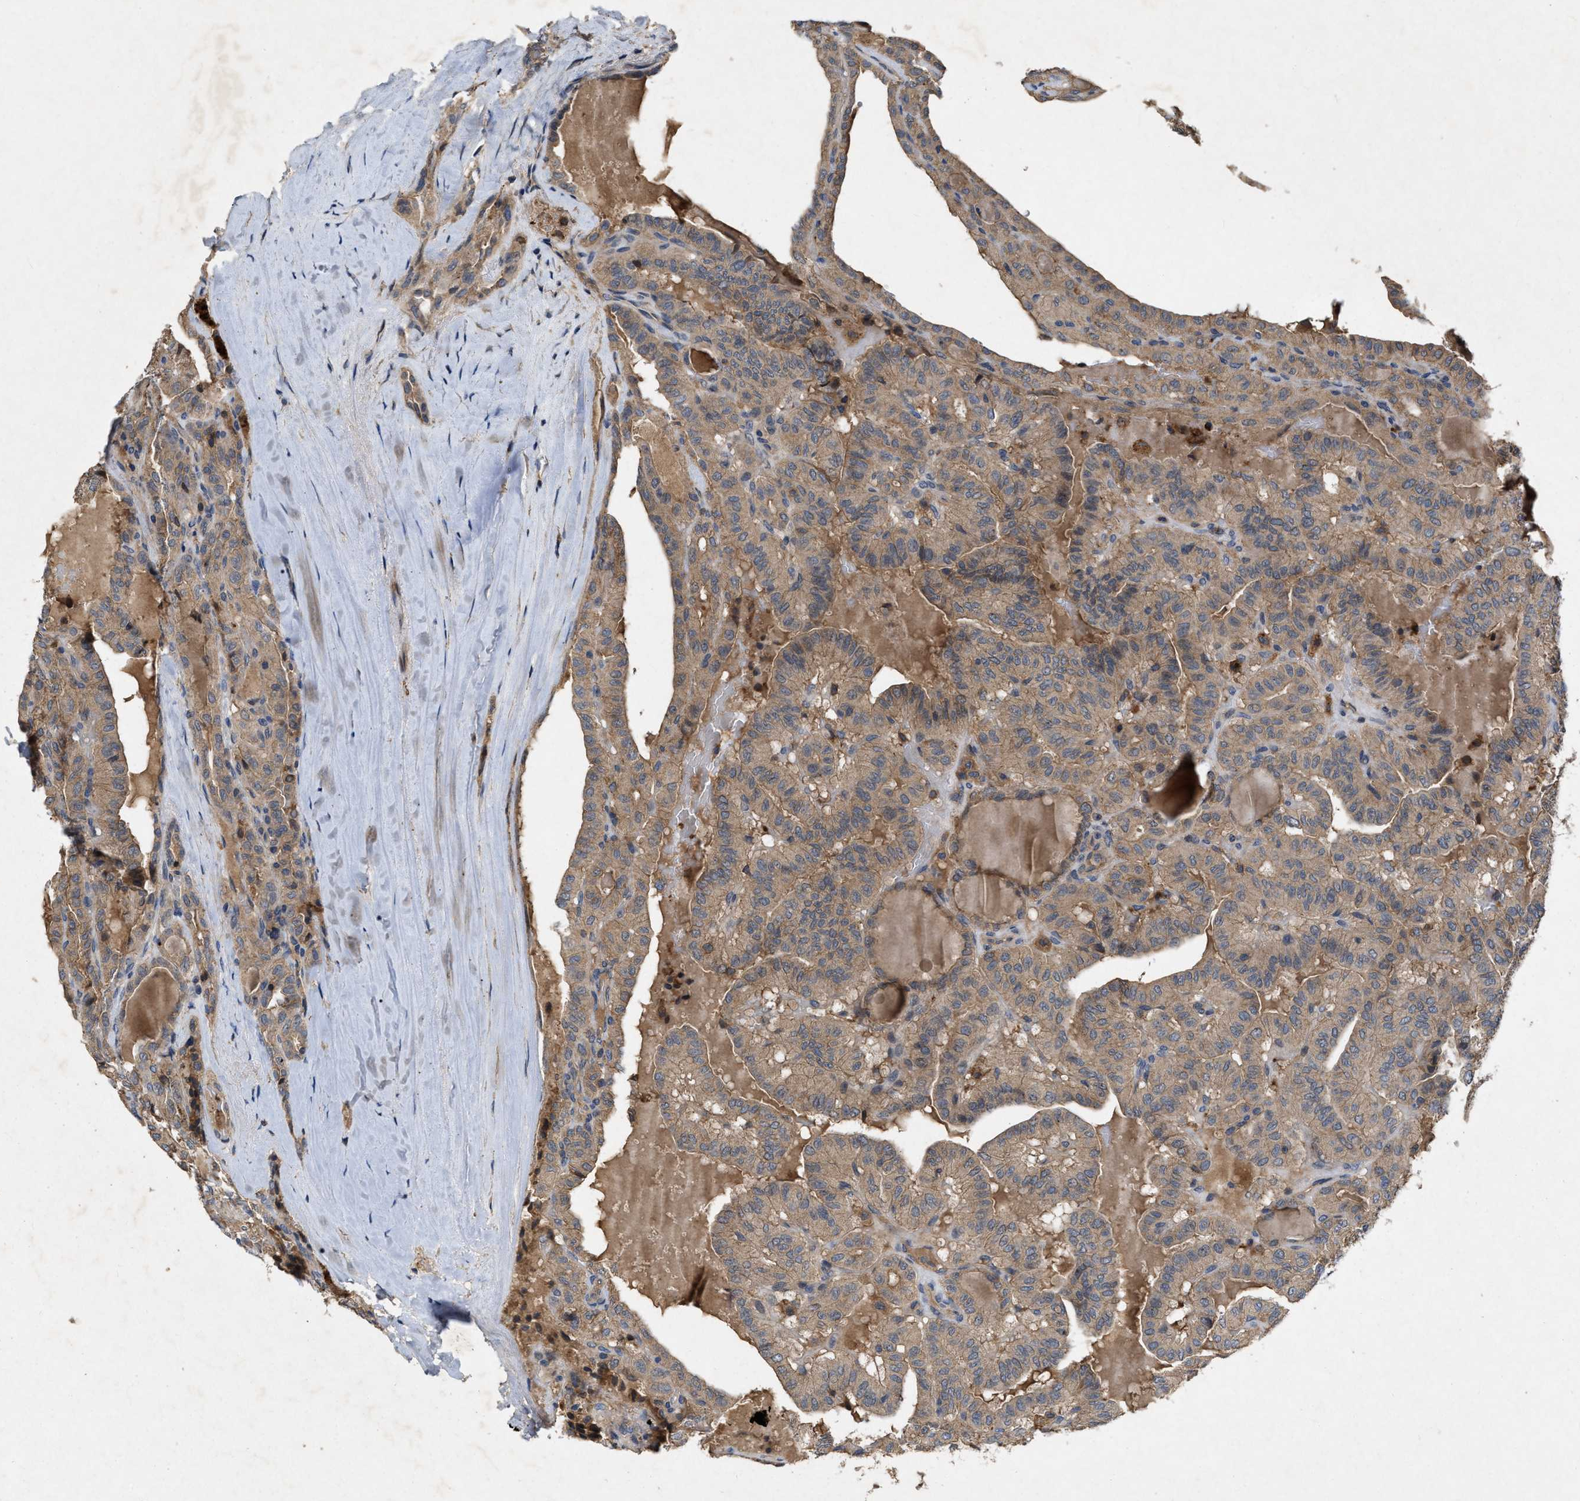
{"staining": {"intensity": "moderate", "quantity": ">75%", "location": "cytoplasmic/membranous"}, "tissue": "head and neck cancer", "cell_type": "Tumor cells", "image_type": "cancer", "snomed": [{"axis": "morphology", "description": "Squamous cell carcinoma, NOS"}, {"axis": "topography", "description": "Oral tissue"}, {"axis": "topography", "description": "Head-Neck"}], "caption": "An immunohistochemistry (IHC) micrograph of tumor tissue is shown. Protein staining in brown labels moderate cytoplasmic/membranous positivity in head and neck cancer (squamous cell carcinoma) within tumor cells. The protein is shown in brown color, while the nuclei are stained blue.", "gene": "LPAR2", "patient": {"sex": "female", "age": 50}}